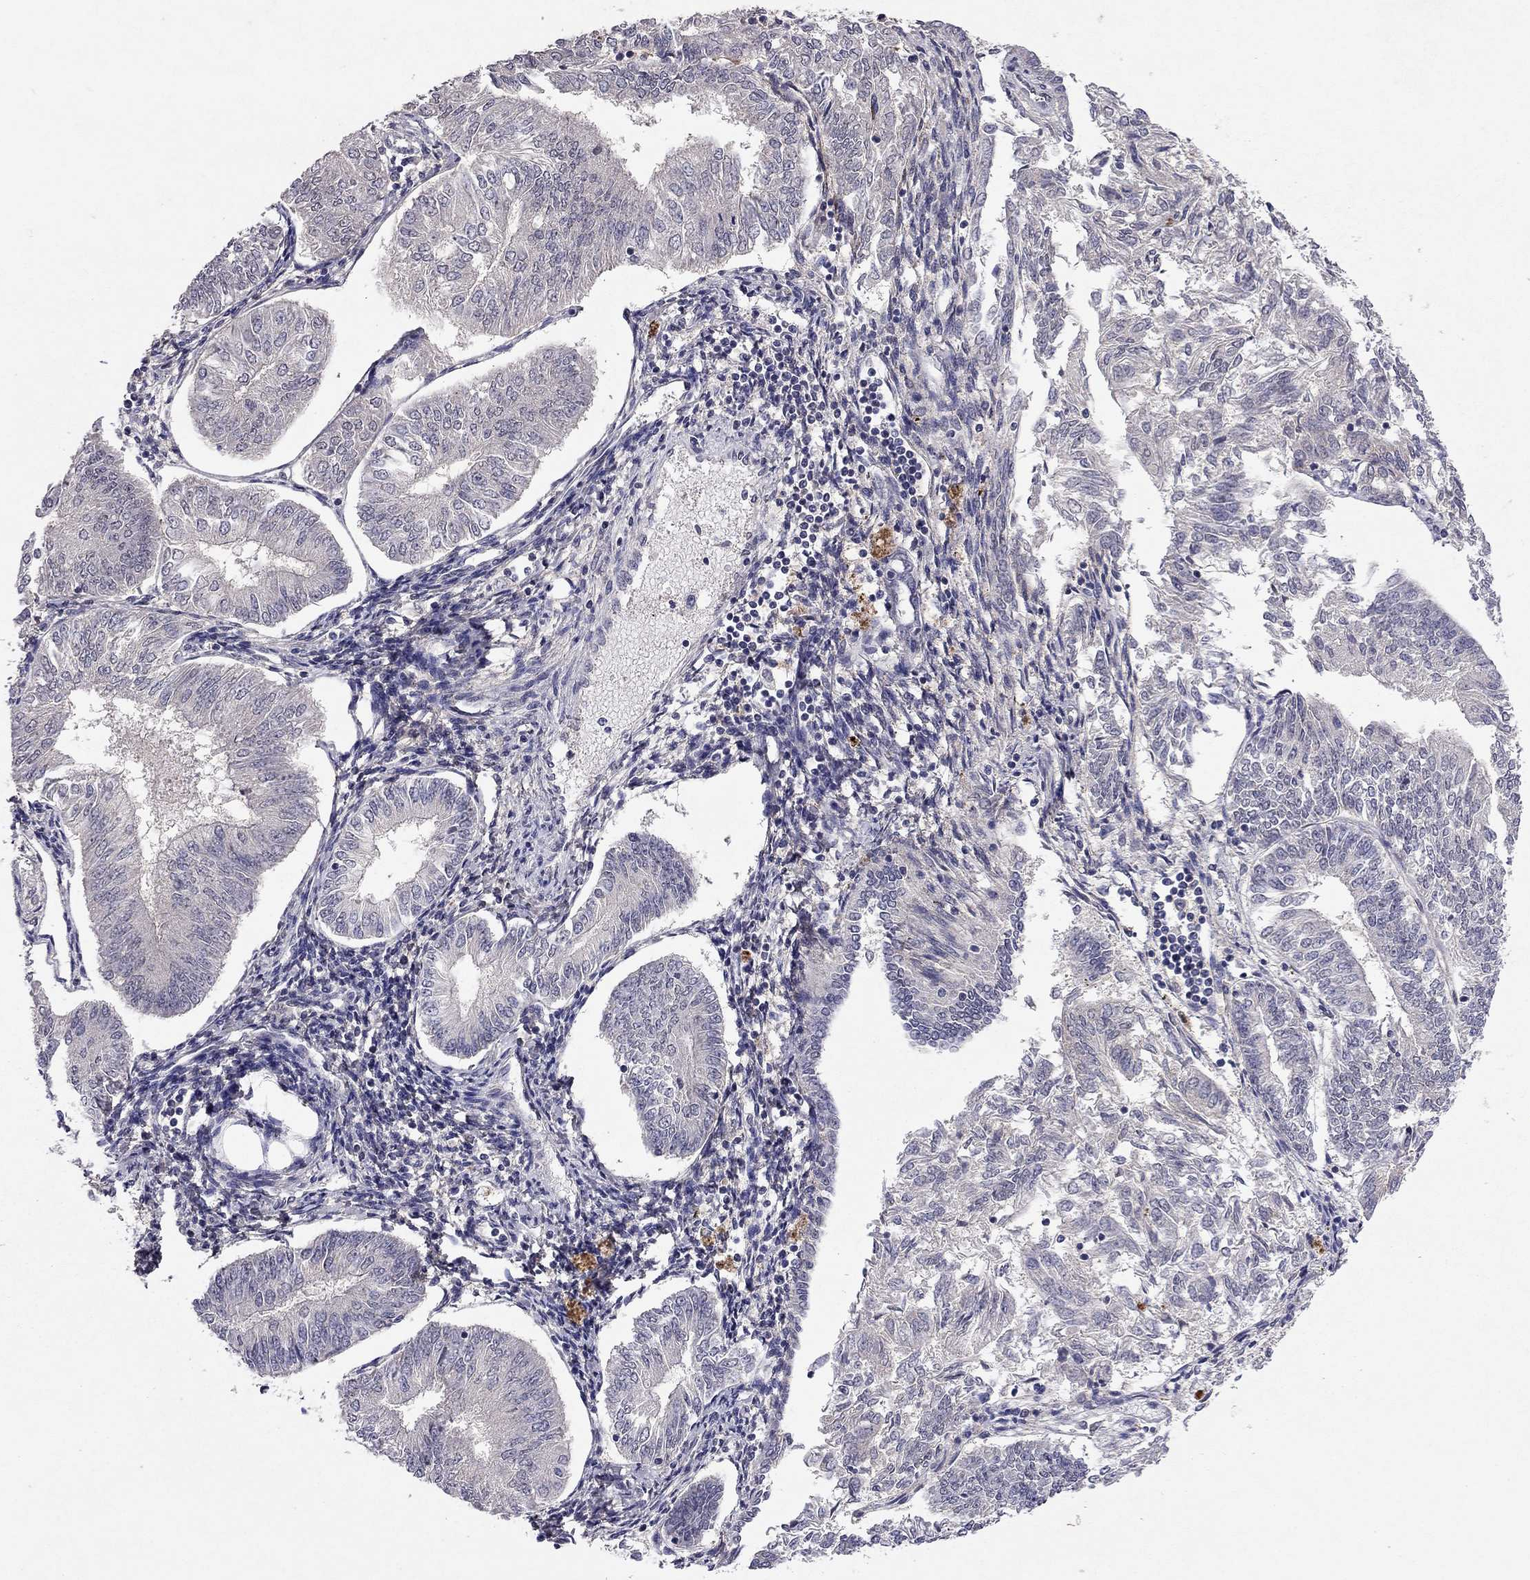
{"staining": {"intensity": "negative", "quantity": "none", "location": "none"}, "tissue": "endometrial cancer", "cell_type": "Tumor cells", "image_type": "cancer", "snomed": [{"axis": "morphology", "description": "Adenocarcinoma, NOS"}, {"axis": "topography", "description": "Endometrium"}], "caption": "IHC image of neoplastic tissue: adenocarcinoma (endometrial) stained with DAB reveals no significant protein expression in tumor cells. (DAB immunohistochemistry with hematoxylin counter stain).", "gene": "ESR2", "patient": {"sex": "female", "age": 58}}